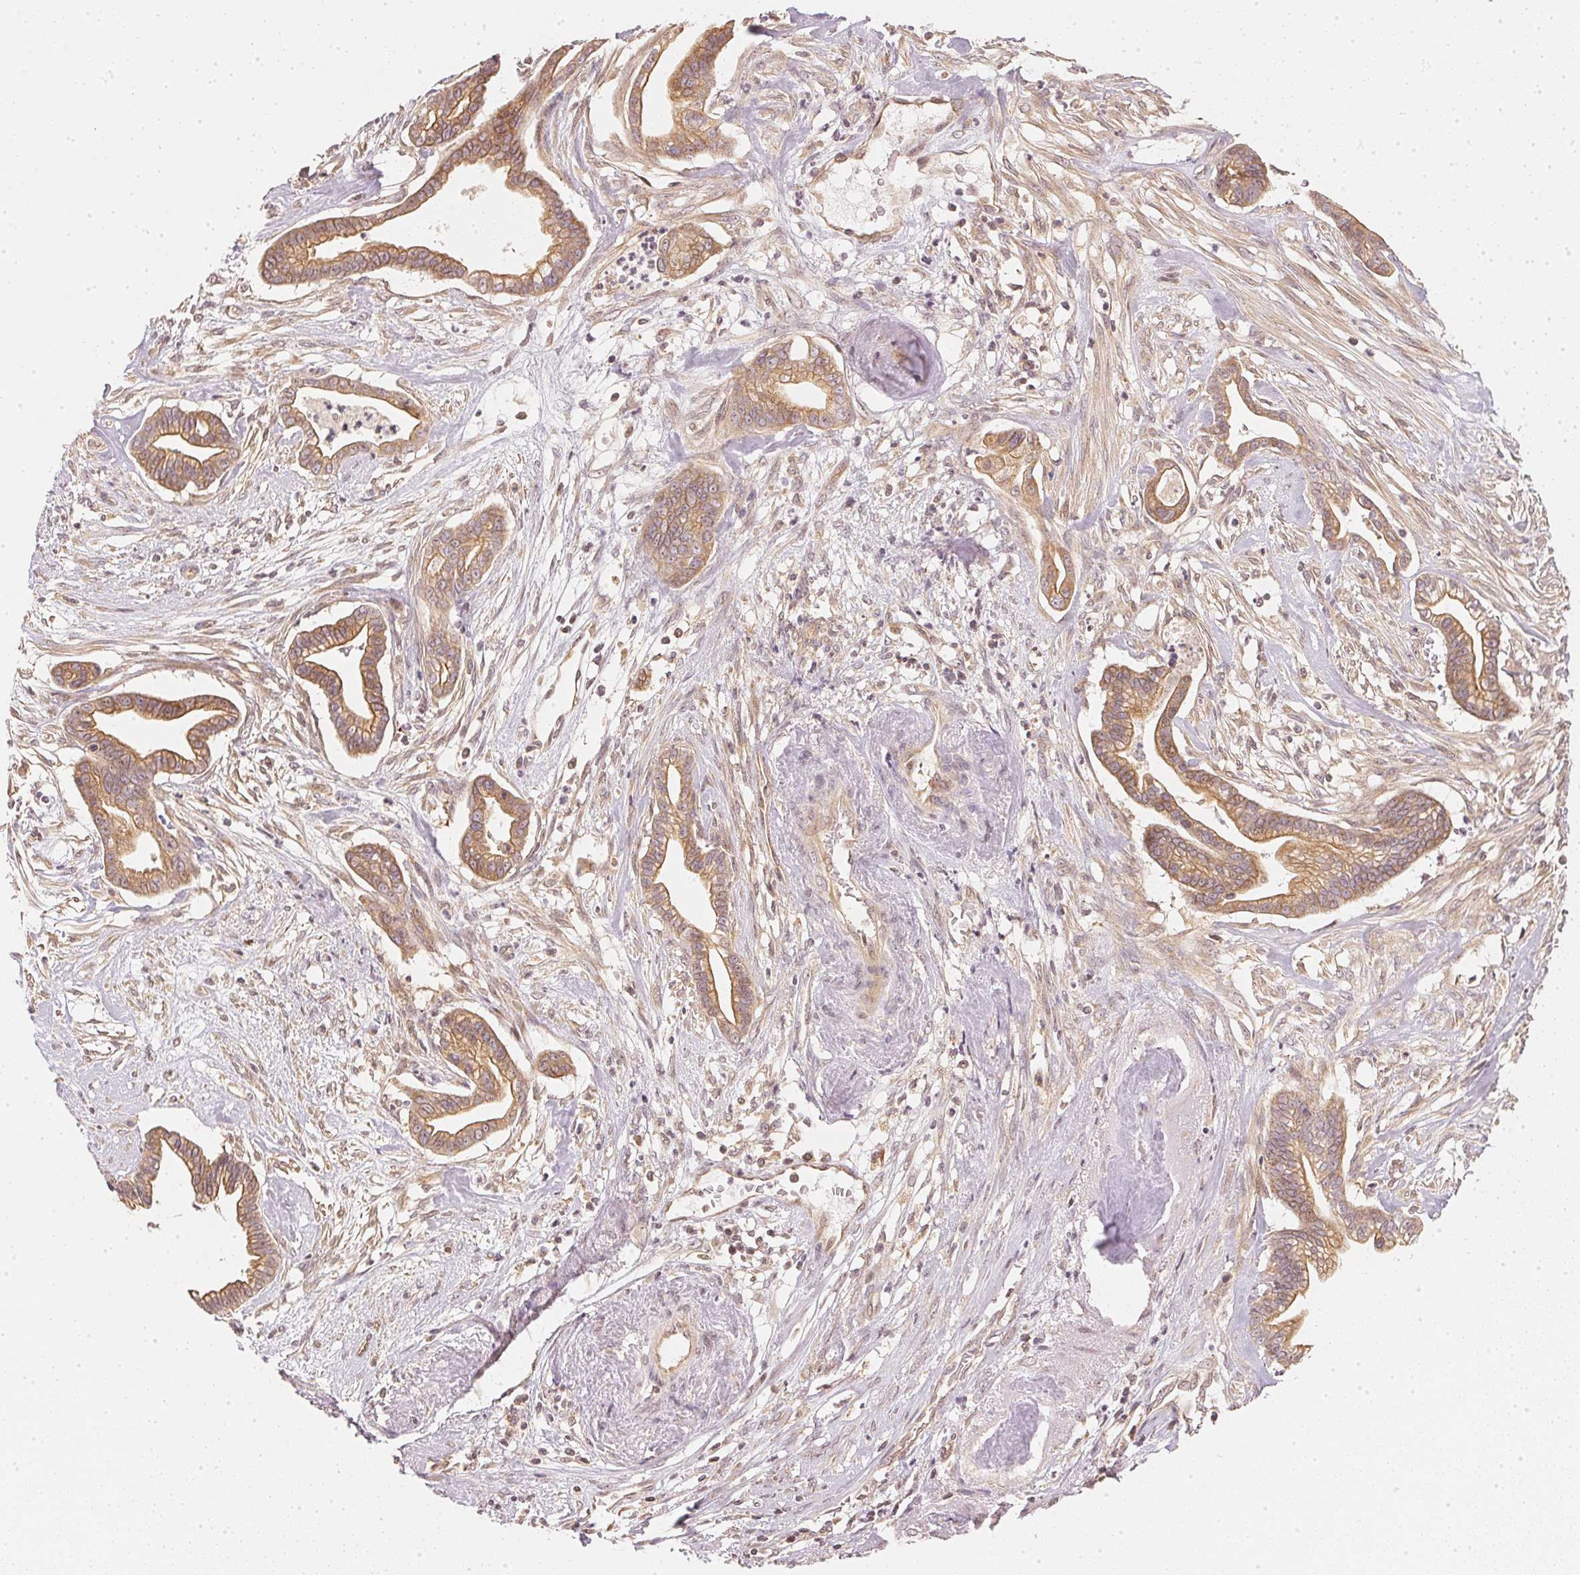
{"staining": {"intensity": "moderate", "quantity": ">75%", "location": "cytoplasmic/membranous"}, "tissue": "cervical cancer", "cell_type": "Tumor cells", "image_type": "cancer", "snomed": [{"axis": "morphology", "description": "Adenocarcinoma, NOS"}, {"axis": "topography", "description": "Cervix"}], "caption": "Moderate cytoplasmic/membranous expression for a protein is present in approximately >75% of tumor cells of cervical cancer (adenocarcinoma) using IHC.", "gene": "WDR54", "patient": {"sex": "female", "age": 62}}